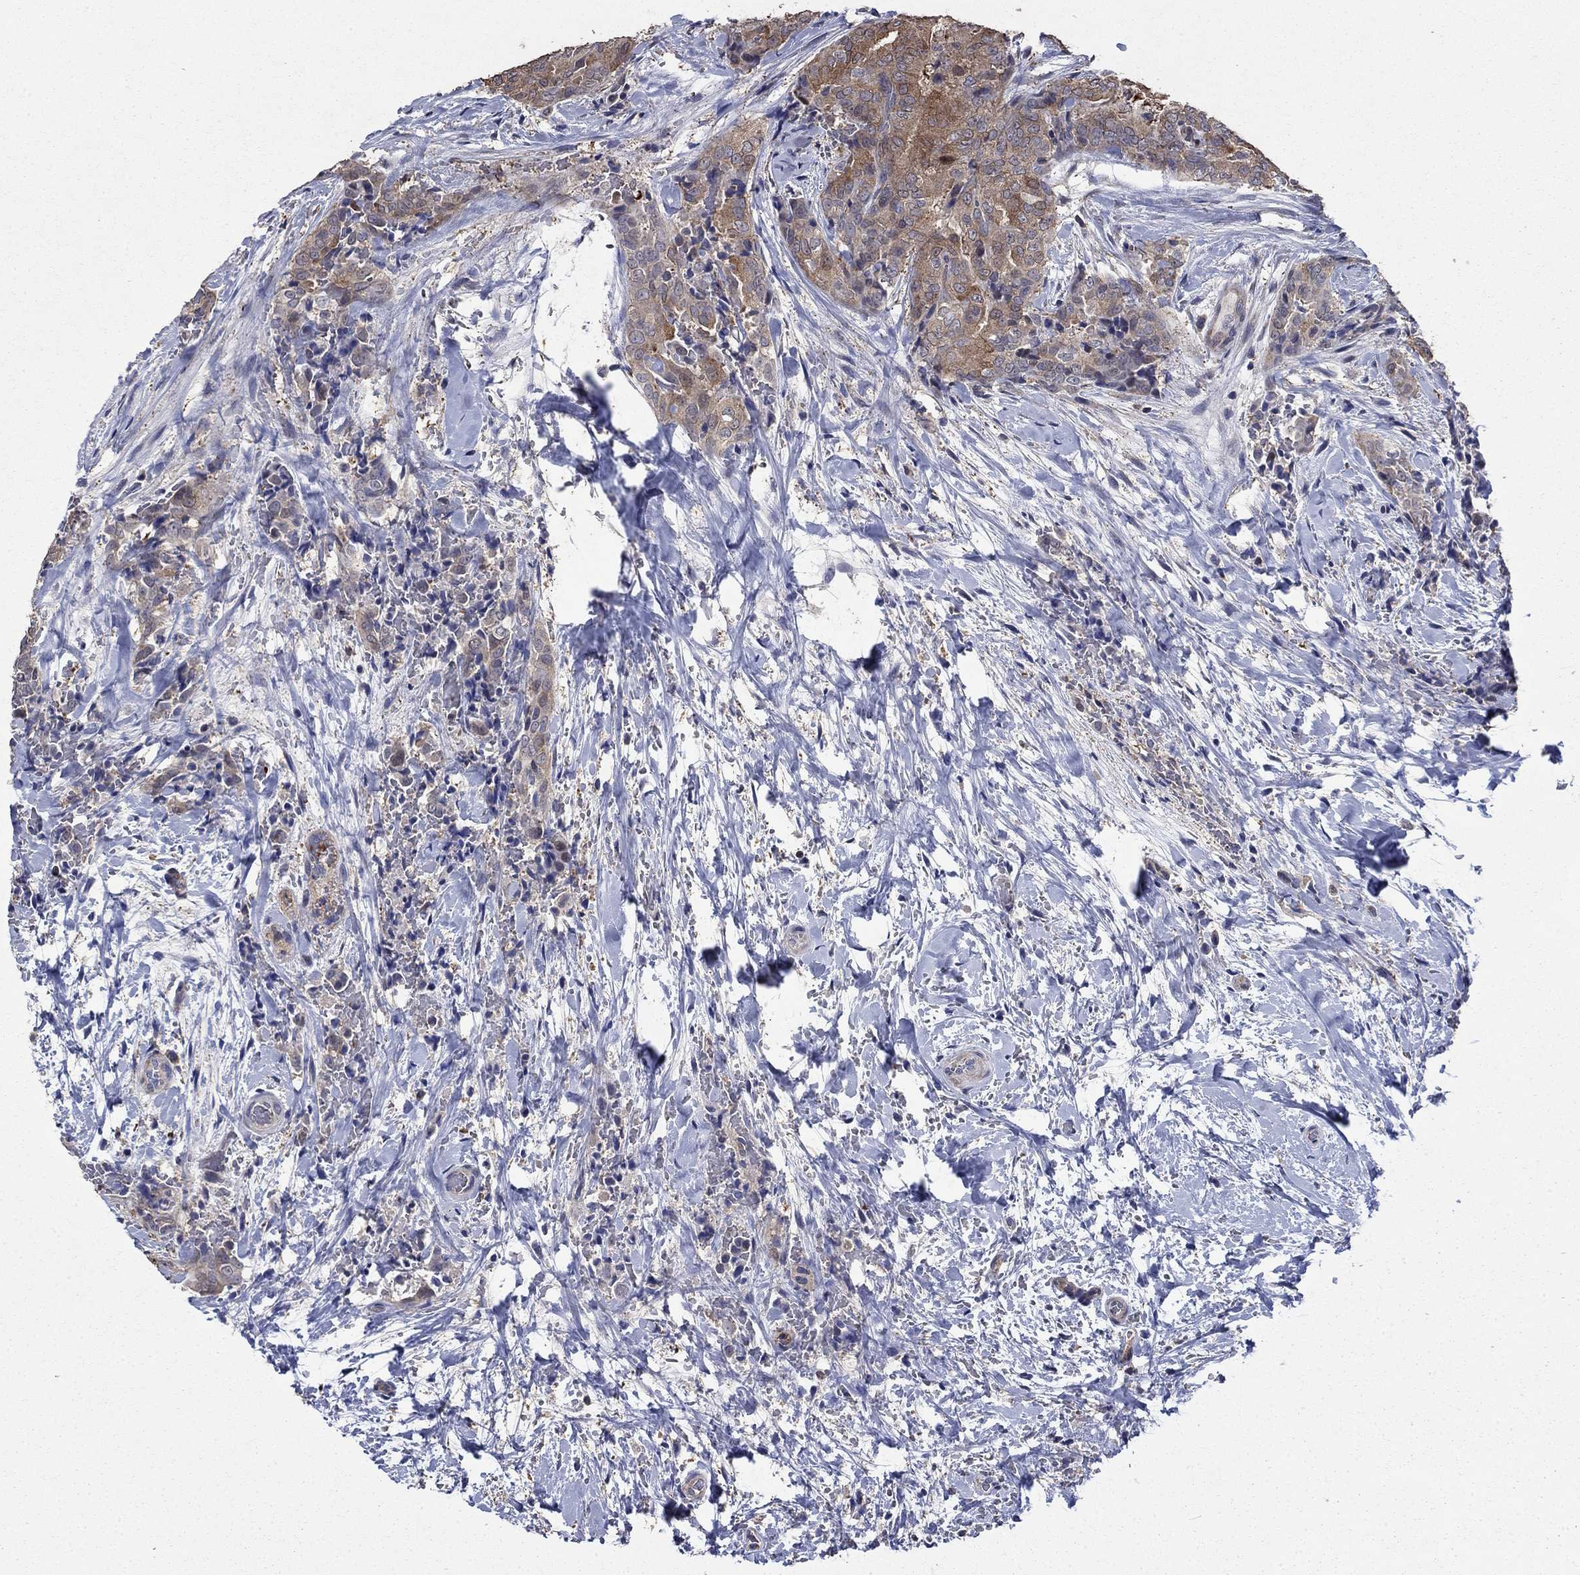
{"staining": {"intensity": "moderate", "quantity": "<25%", "location": "cytoplasmic/membranous"}, "tissue": "thyroid cancer", "cell_type": "Tumor cells", "image_type": "cancer", "snomed": [{"axis": "morphology", "description": "Papillary adenocarcinoma, NOS"}, {"axis": "topography", "description": "Thyroid gland"}], "caption": "This micrograph displays immunohistochemistry (IHC) staining of human thyroid cancer (papillary adenocarcinoma), with low moderate cytoplasmic/membranous positivity in about <25% of tumor cells.", "gene": "DVL1", "patient": {"sex": "male", "age": 61}}